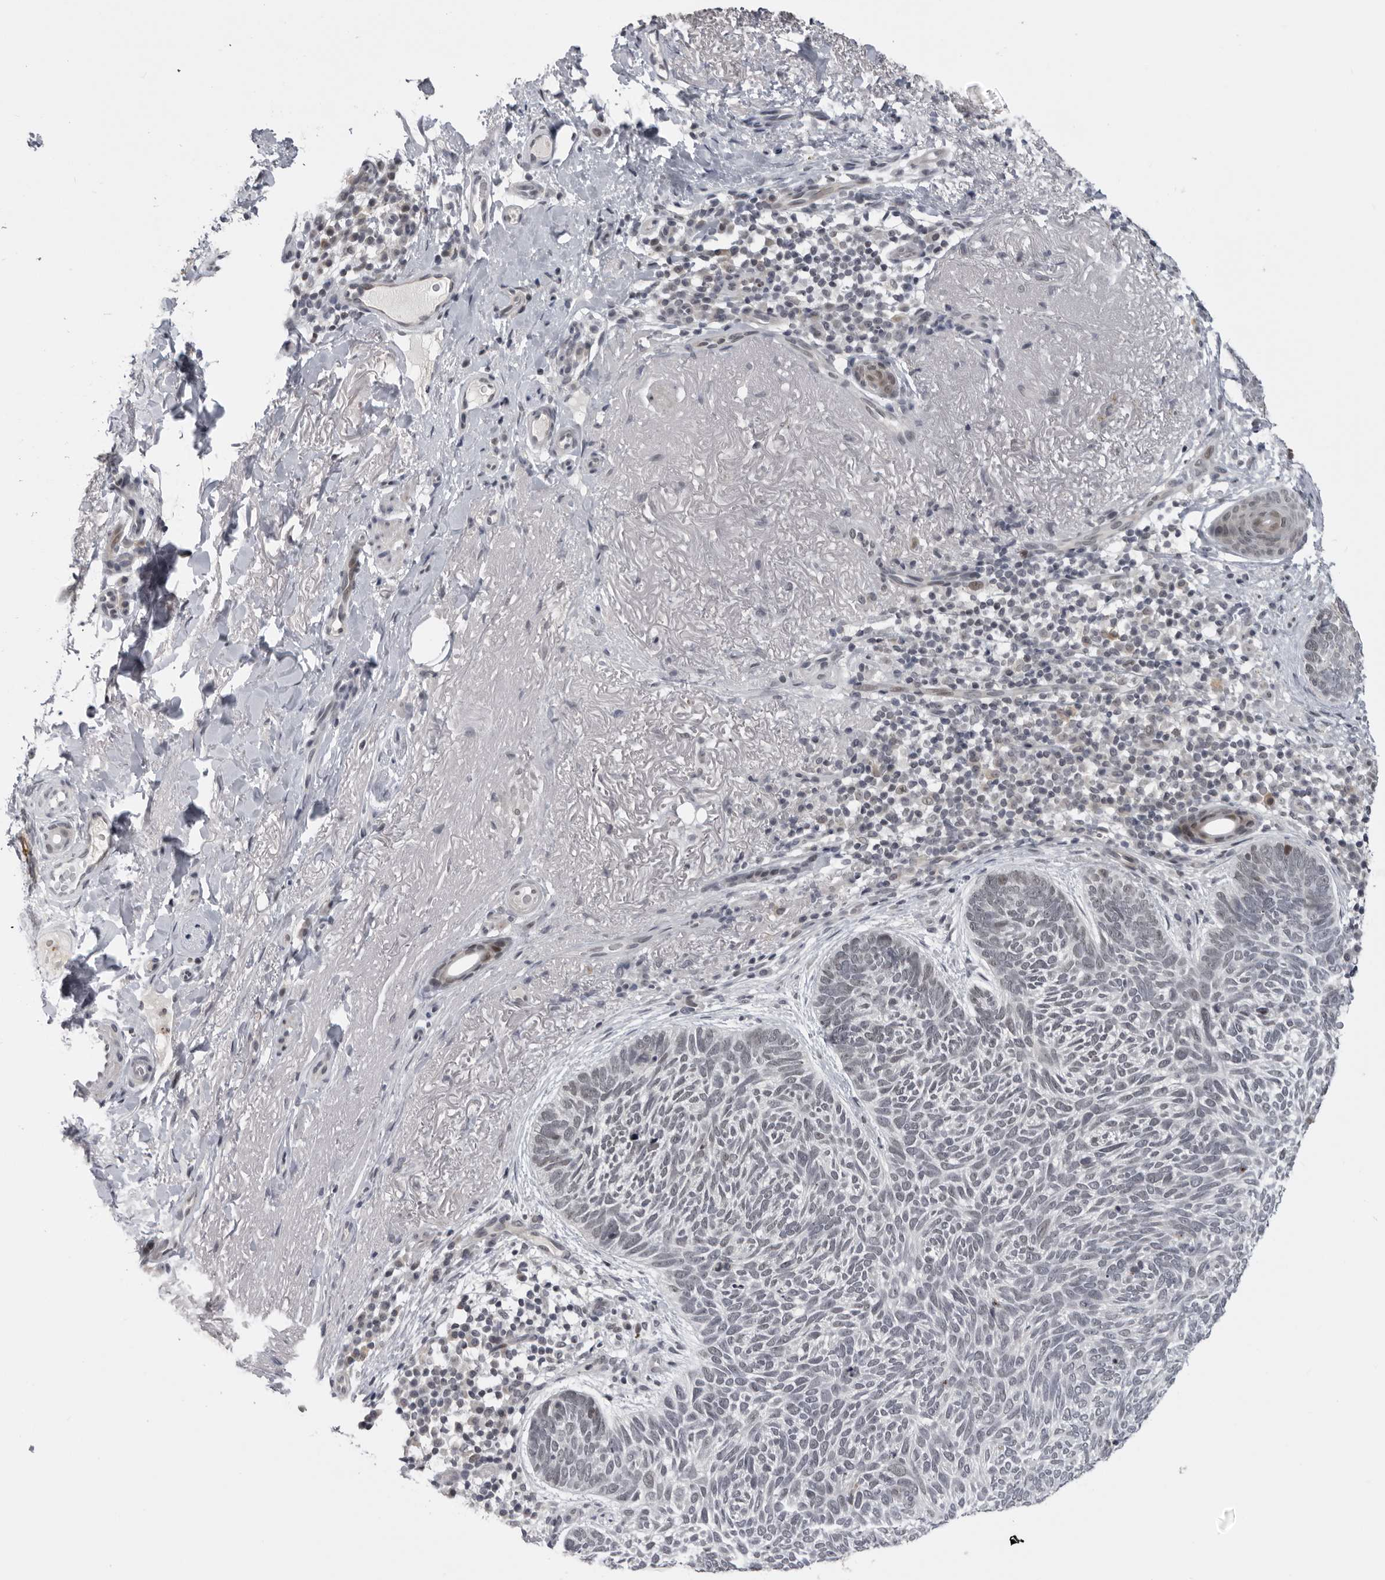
{"staining": {"intensity": "negative", "quantity": "none", "location": "none"}, "tissue": "skin cancer", "cell_type": "Tumor cells", "image_type": "cancer", "snomed": [{"axis": "morphology", "description": "Basal cell carcinoma"}, {"axis": "topography", "description": "Skin"}], "caption": "This is an immunohistochemistry micrograph of skin cancer. There is no expression in tumor cells.", "gene": "ALPK2", "patient": {"sex": "female", "age": 85}}